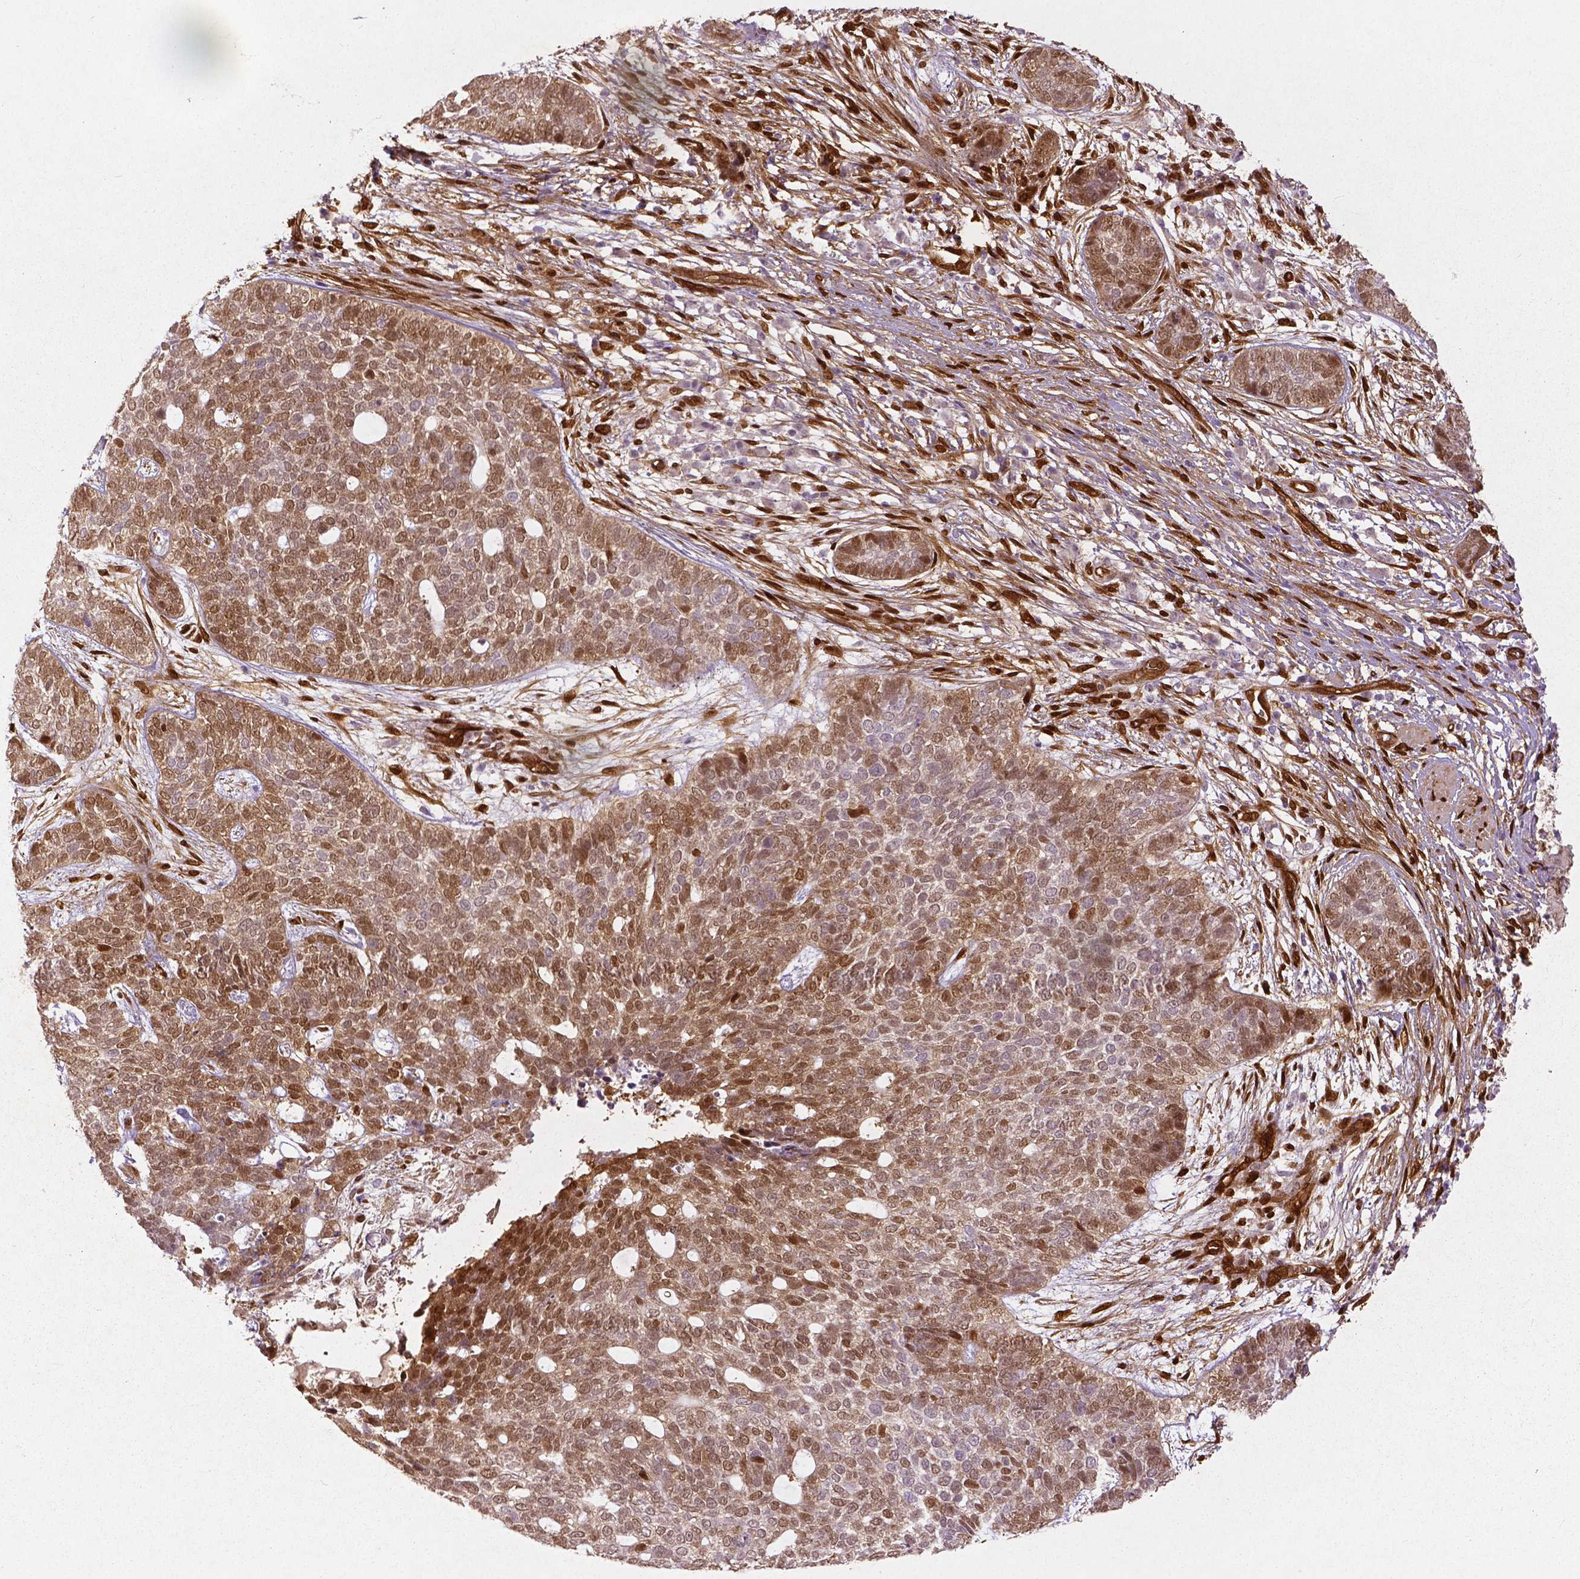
{"staining": {"intensity": "moderate", "quantity": ">75%", "location": "cytoplasmic/membranous,nuclear"}, "tissue": "skin cancer", "cell_type": "Tumor cells", "image_type": "cancer", "snomed": [{"axis": "morphology", "description": "Basal cell carcinoma"}, {"axis": "topography", "description": "Skin"}], "caption": "Skin cancer tissue exhibits moderate cytoplasmic/membranous and nuclear positivity in approximately >75% of tumor cells", "gene": "WWTR1", "patient": {"sex": "female", "age": 69}}